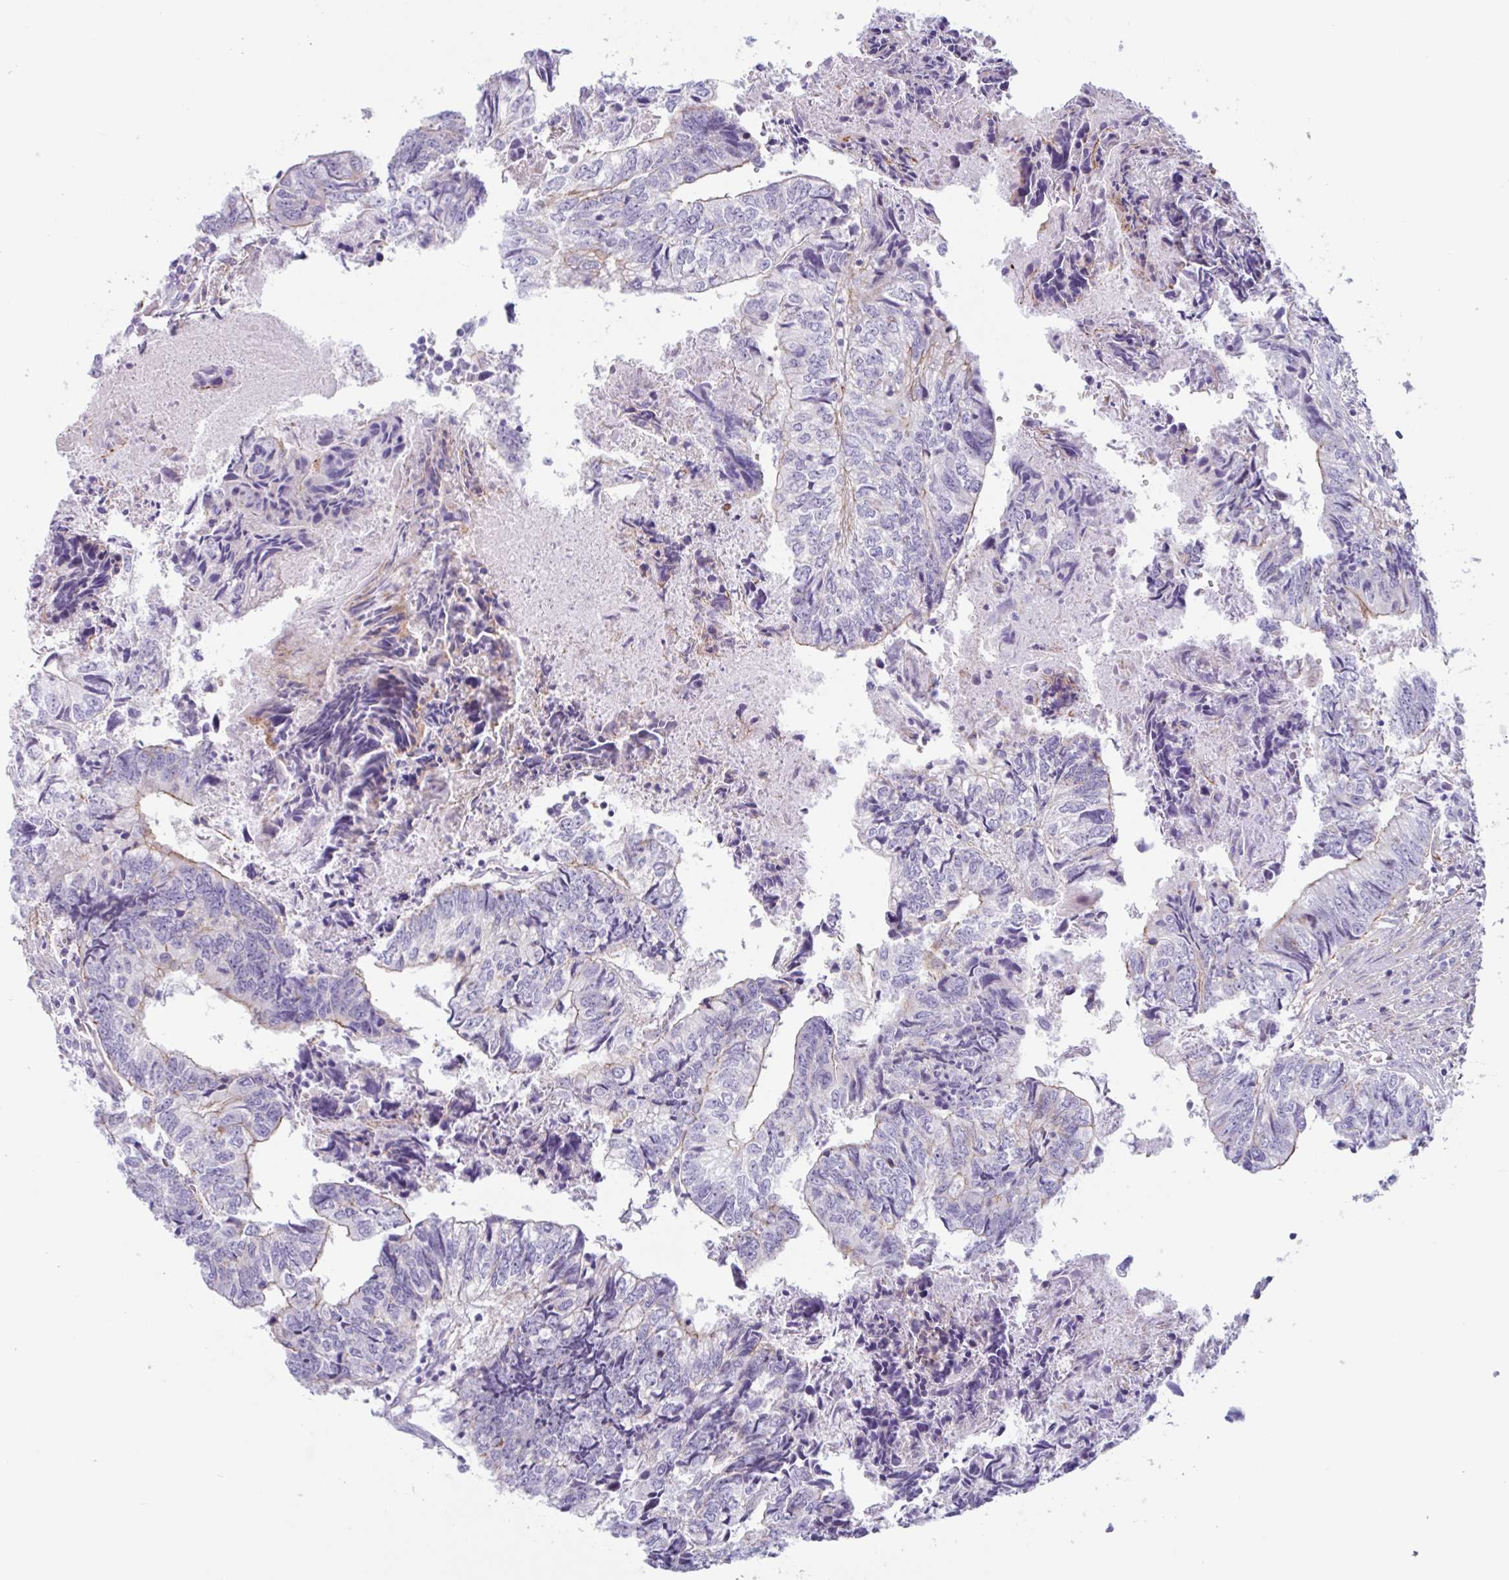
{"staining": {"intensity": "negative", "quantity": "none", "location": "none"}, "tissue": "colorectal cancer", "cell_type": "Tumor cells", "image_type": "cancer", "snomed": [{"axis": "morphology", "description": "Adenocarcinoma, NOS"}, {"axis": "topography", "description": "Colon"}], "caption": "Immunohistochemistry of human colorectal cancer (adenocarcinoma) displays no positivity in tumor cells. (Stains: DAB (3,3'-diaminobenzidine) immunohistochemistry (IHC) with hematoxylin counter stain, Microscopy: brightfield microscopy at high magnification).", "gene": "MYH10", "patient": {"sex": "male", "age": 86}}